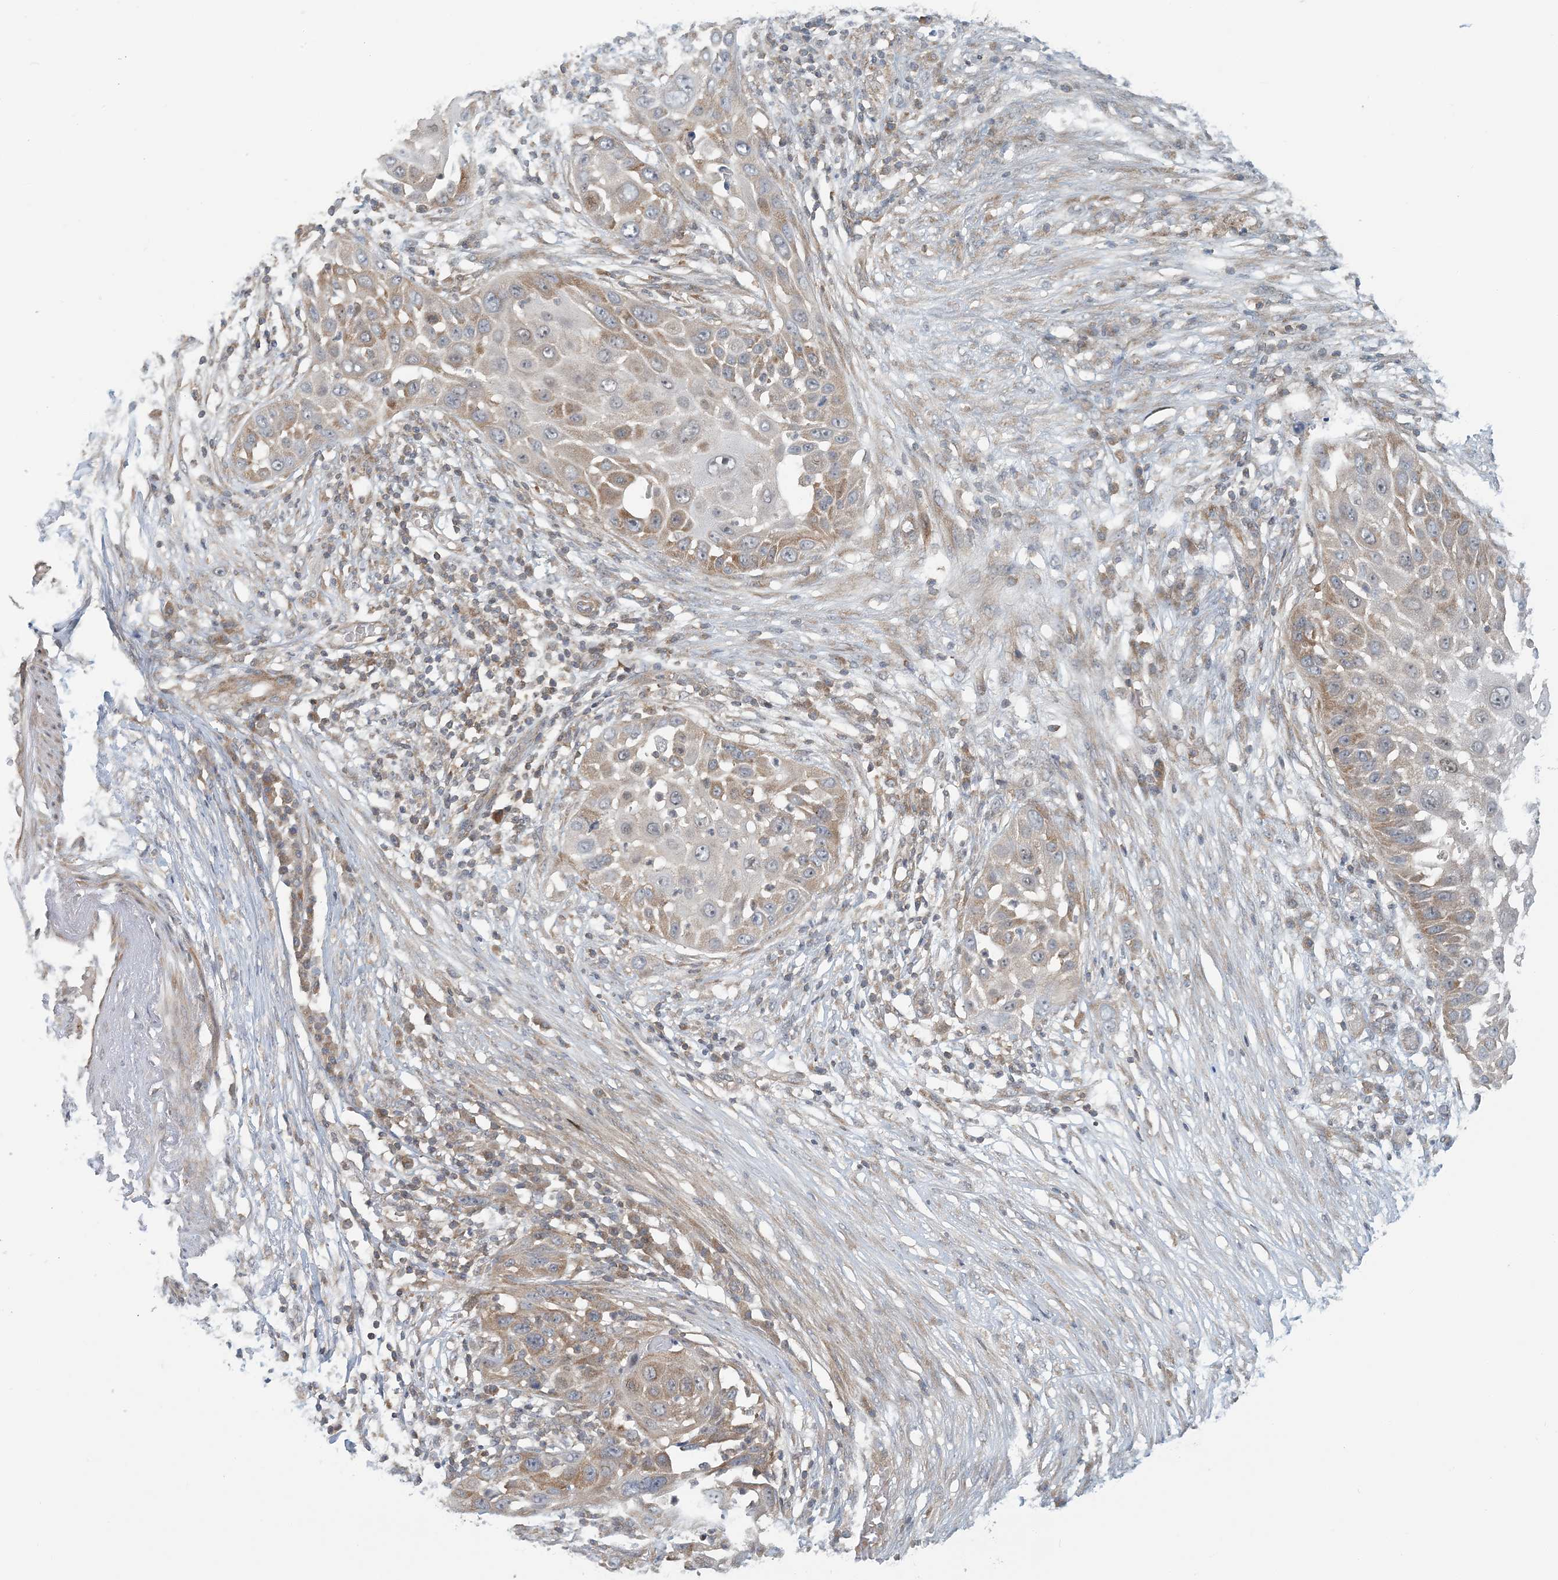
{"staining": {"intensity": "moderate", "quantity": "25%-75%", "location": "cytoplasmic/membranous"}, "tissue": "skin cancer", "cell_type": "Tumor cells", "image_type": "cancer", "snomed": [{"axis": "morphology", "description": "Squamous cell carcinoma, NOS"}, {"axis": "topography", "description": "Skin"}], "caption": "Protein positivity by immunohistochemistry (IHC) exhibits moderate cytoplasmic/membranous staining in about 25%-75% of tumor cells in skin cancer. (DAB (3,3'-diaminobenzidine) = brown stain, brightfield microscopy at high magnification).", "gene": "ATP13A2", "patient": {"sex": "female", "age": 44}}